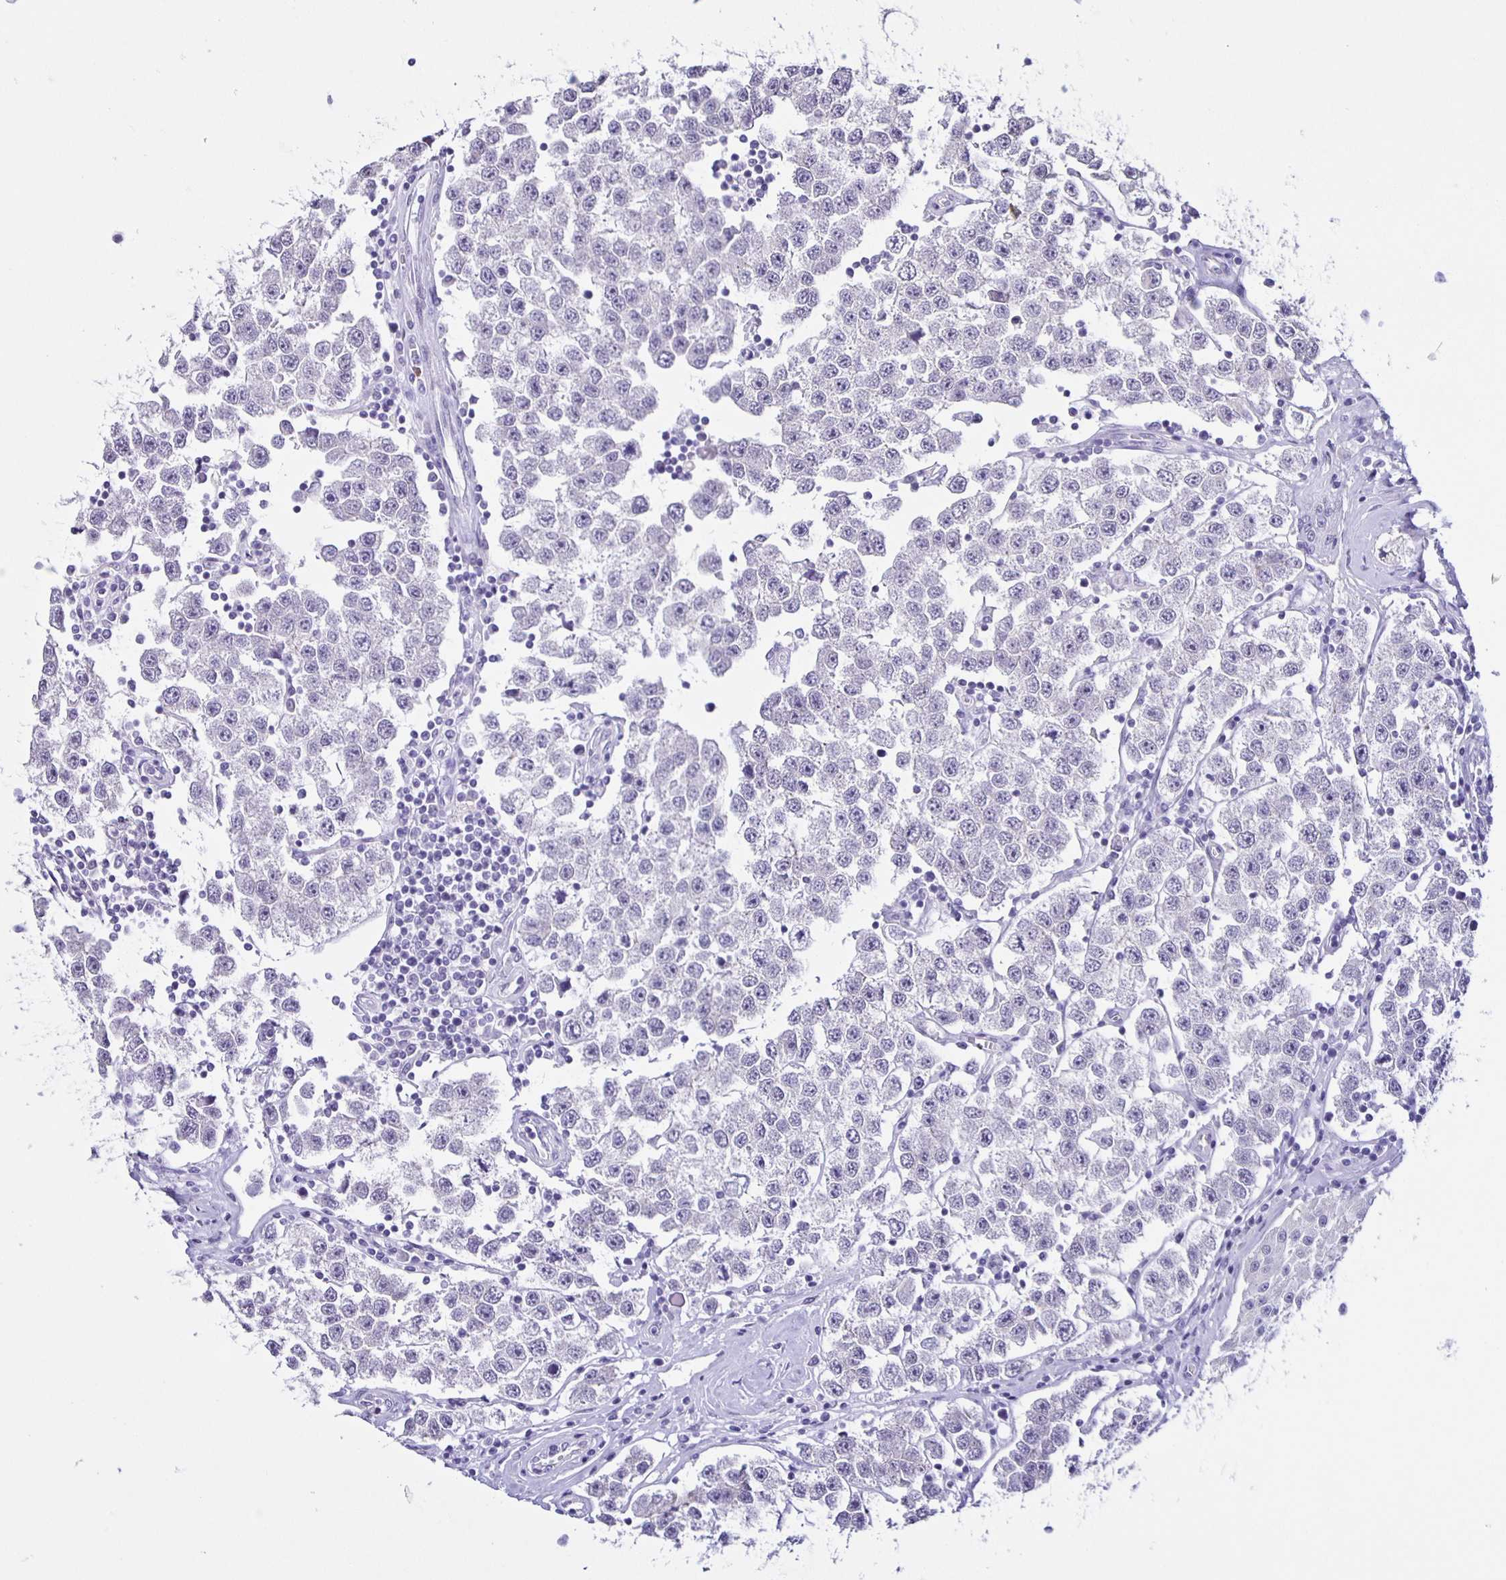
{"staining": {"intensity": "negative", "quantity": "none", "location": "none"}, "tissue": "testis cancer", "cell_type": "Tumor cells", "image_type": "cancer", "snomed": [{"axis": "morphology", "description": "Seminoma, NOS"}, {"axis": "topography", "description": "Testis"}], "caption": "This is an immunohistochemistry (IHC) histopathology image of human testis cancer (seminoma). There is no expression in tumor cells.", "gene": "SLC12A3", "patient": {"sex": "male", "age": 34}}